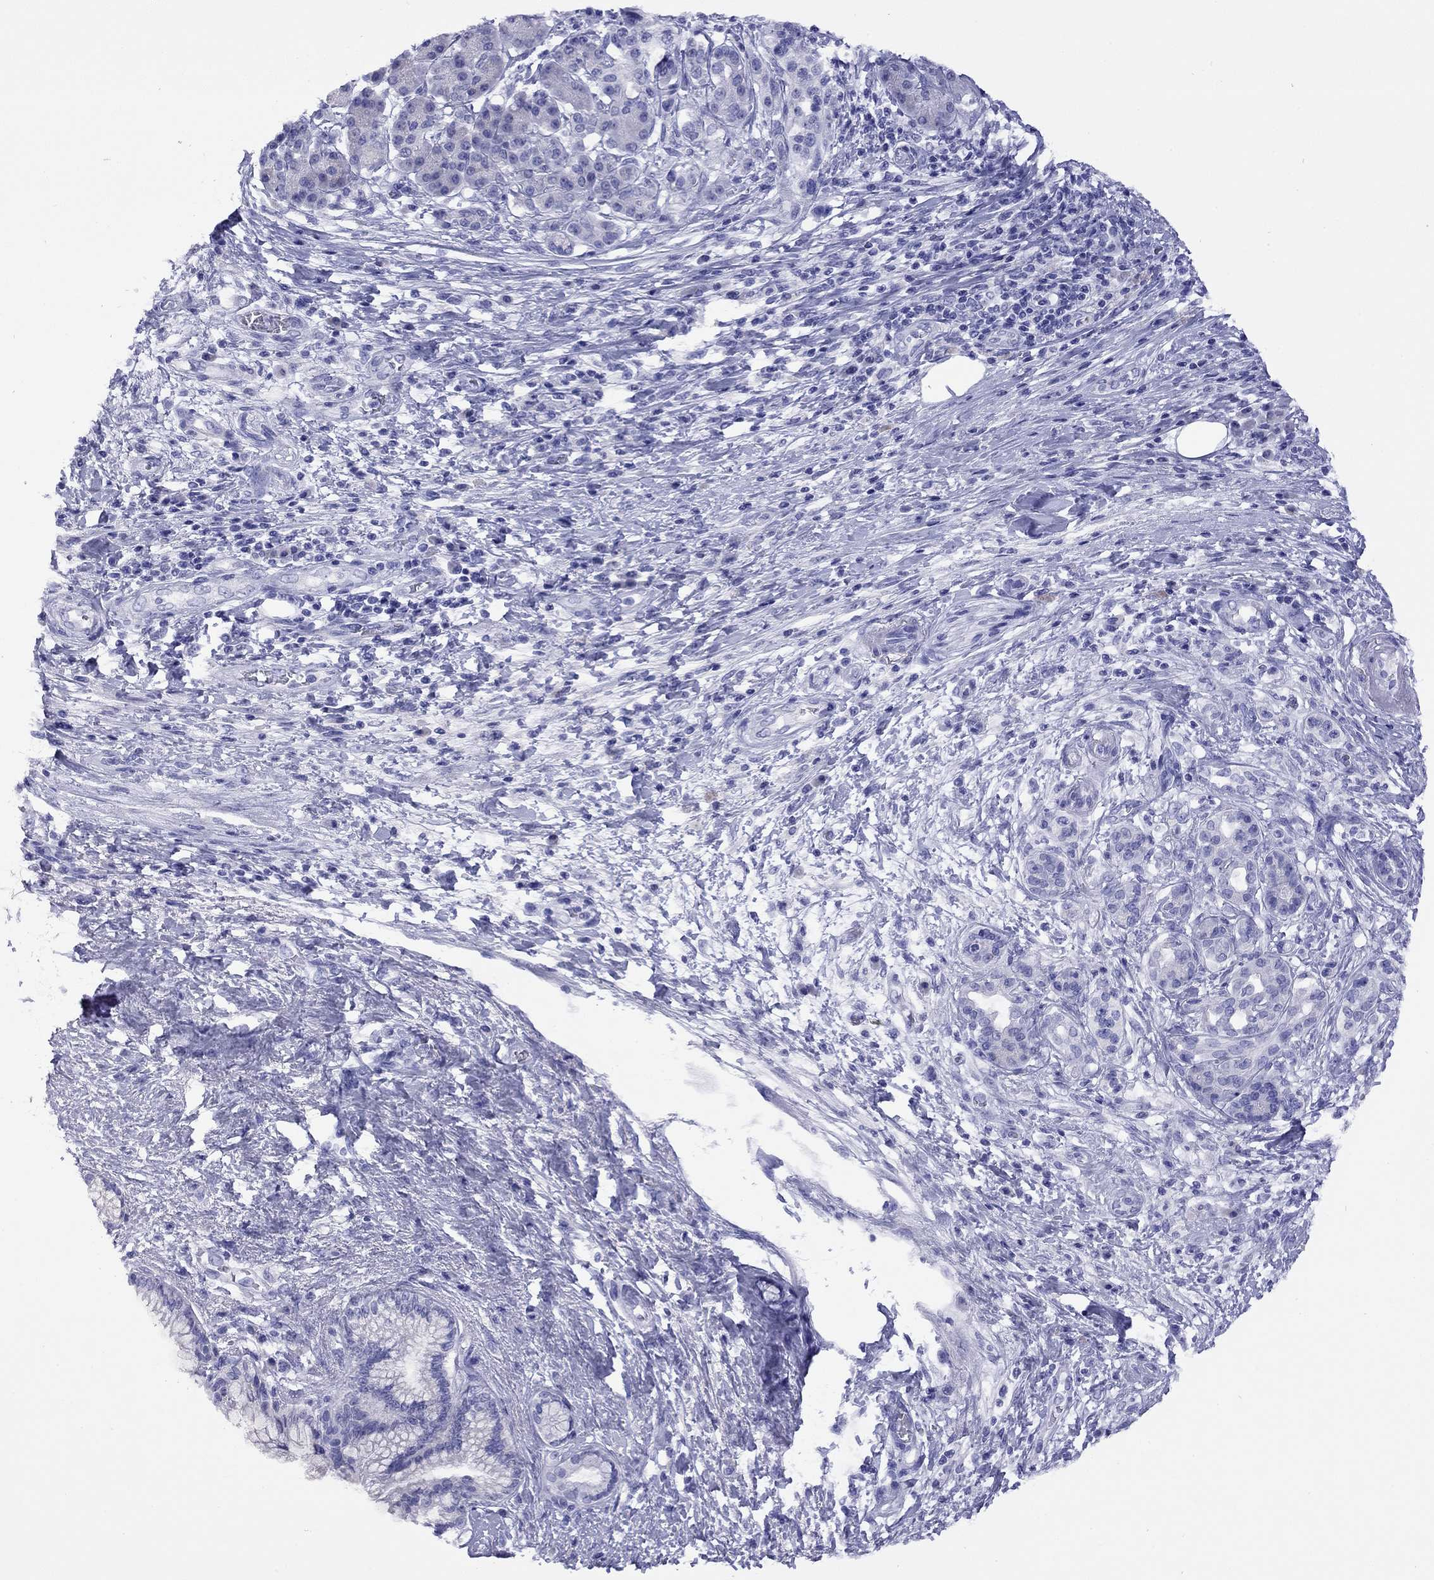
{"staining": {"intensity": "negative", "quantity": "none", "location": "none"}, "tissue": "pancreatic cancer", "cell_type": "Tumor cells", "image_type": "cancer", "snomed": [{"axis": "morphology", "description": "Adenocarcinoma, NOS"}, {"axis": "topography", "description": "Pancreas"}], "caption": "This is a photomicrograph of immunohistochemistry (IHC) staining of adenocarcinoma (pancreatic), which shows no positivity in tumor cells.", "gene": "FIGLA", "patient": {"sex": "female", "age": 73}}